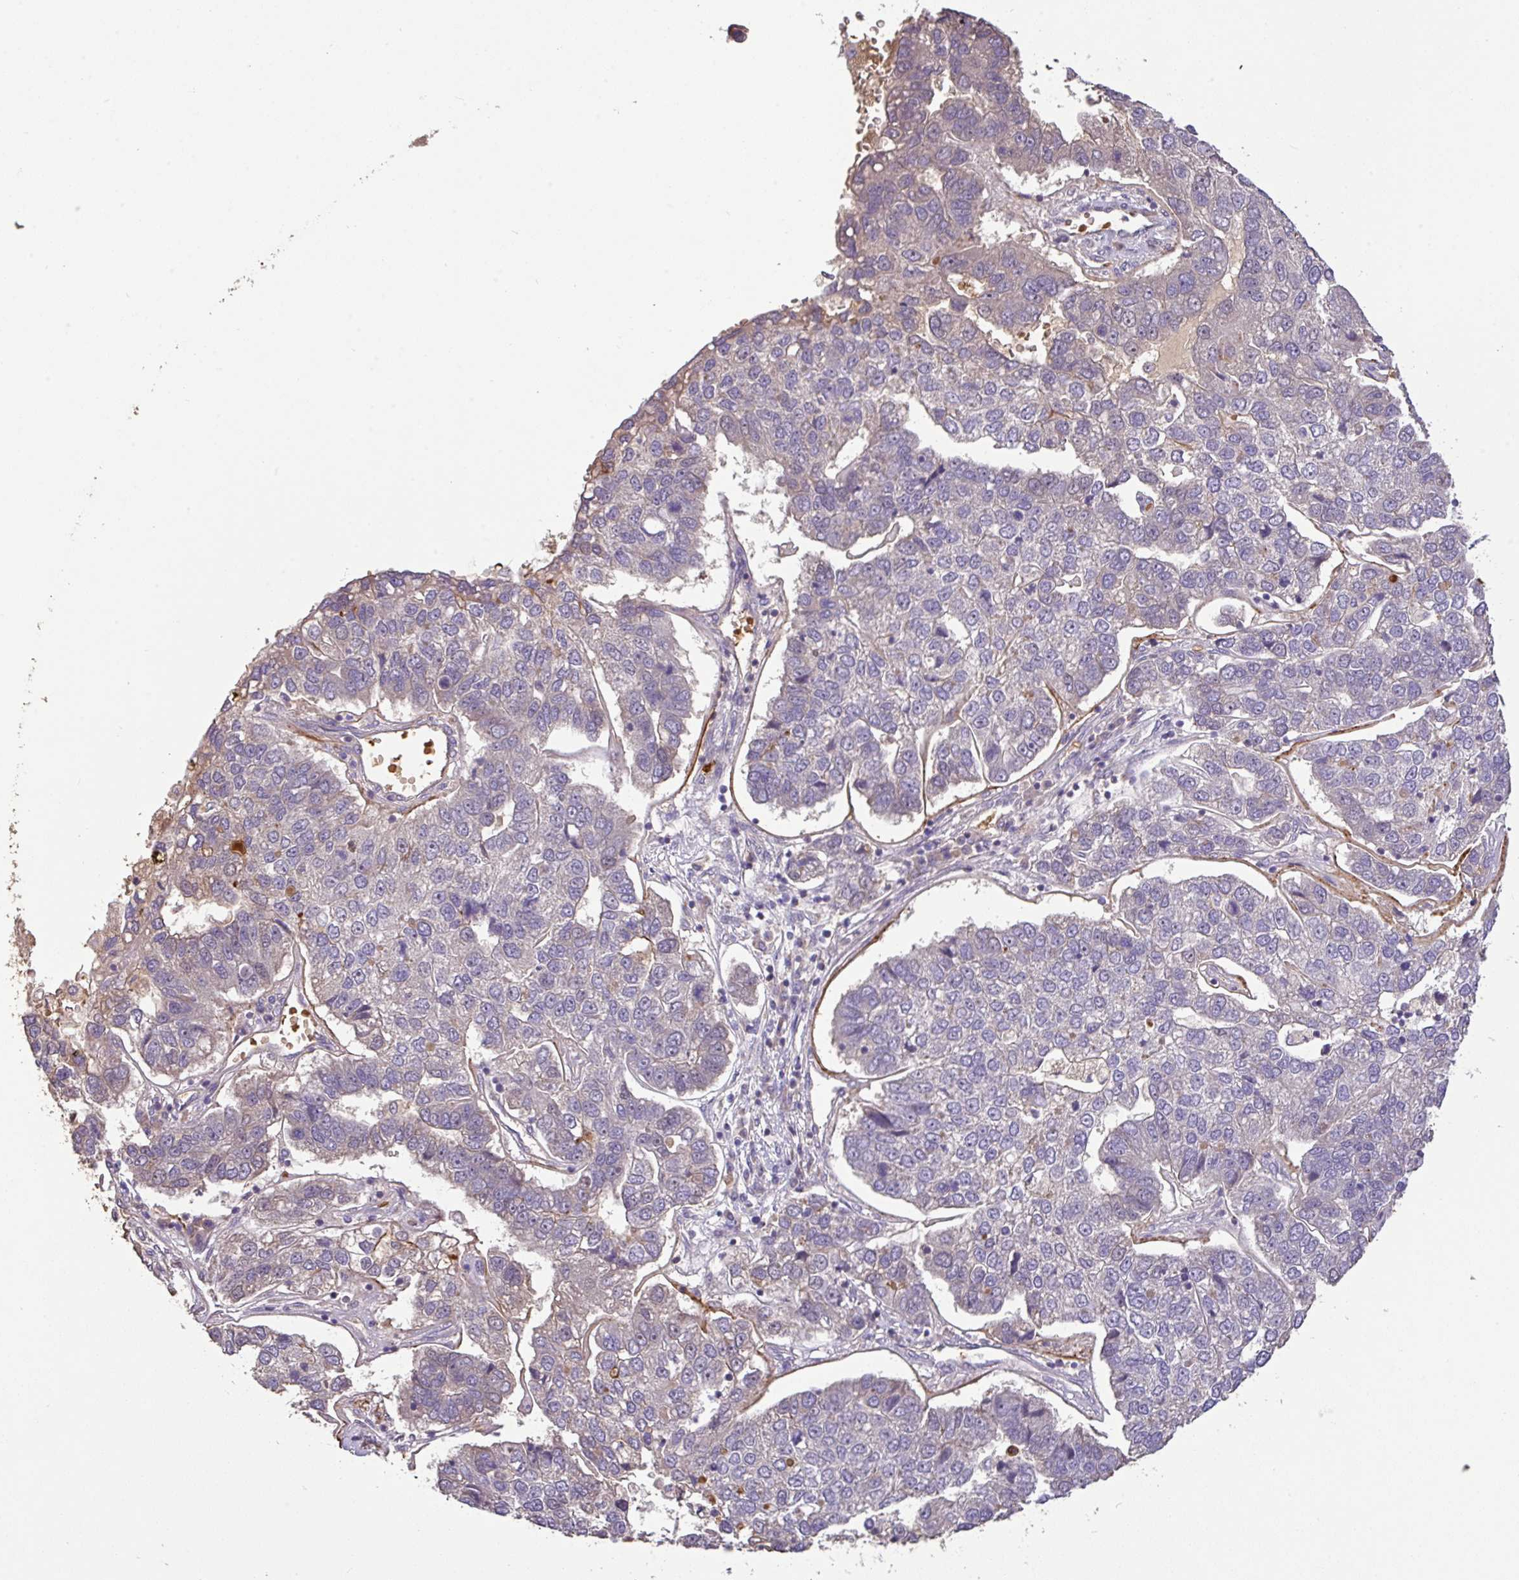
{"staining": {"intensity": "negative", "quantity": "none", "location": "none"}, "tissue": "pancreatic cancer", "cell_type": "Tumor cells", "image_type": "cancer", "snomed": [{"axis": "morphology", "description": "Adenocarcinoma, NOS"}, {"axis": "topography", "description": "Pancreas"}], "caption": "This is an immunohistochemistry (IHC) photomicrograph of human pancreatic cancer. There is no positivity in tumor cells.", "gene": "C1QTNF9B", "patient": {"sex": "female", "age": 61}}